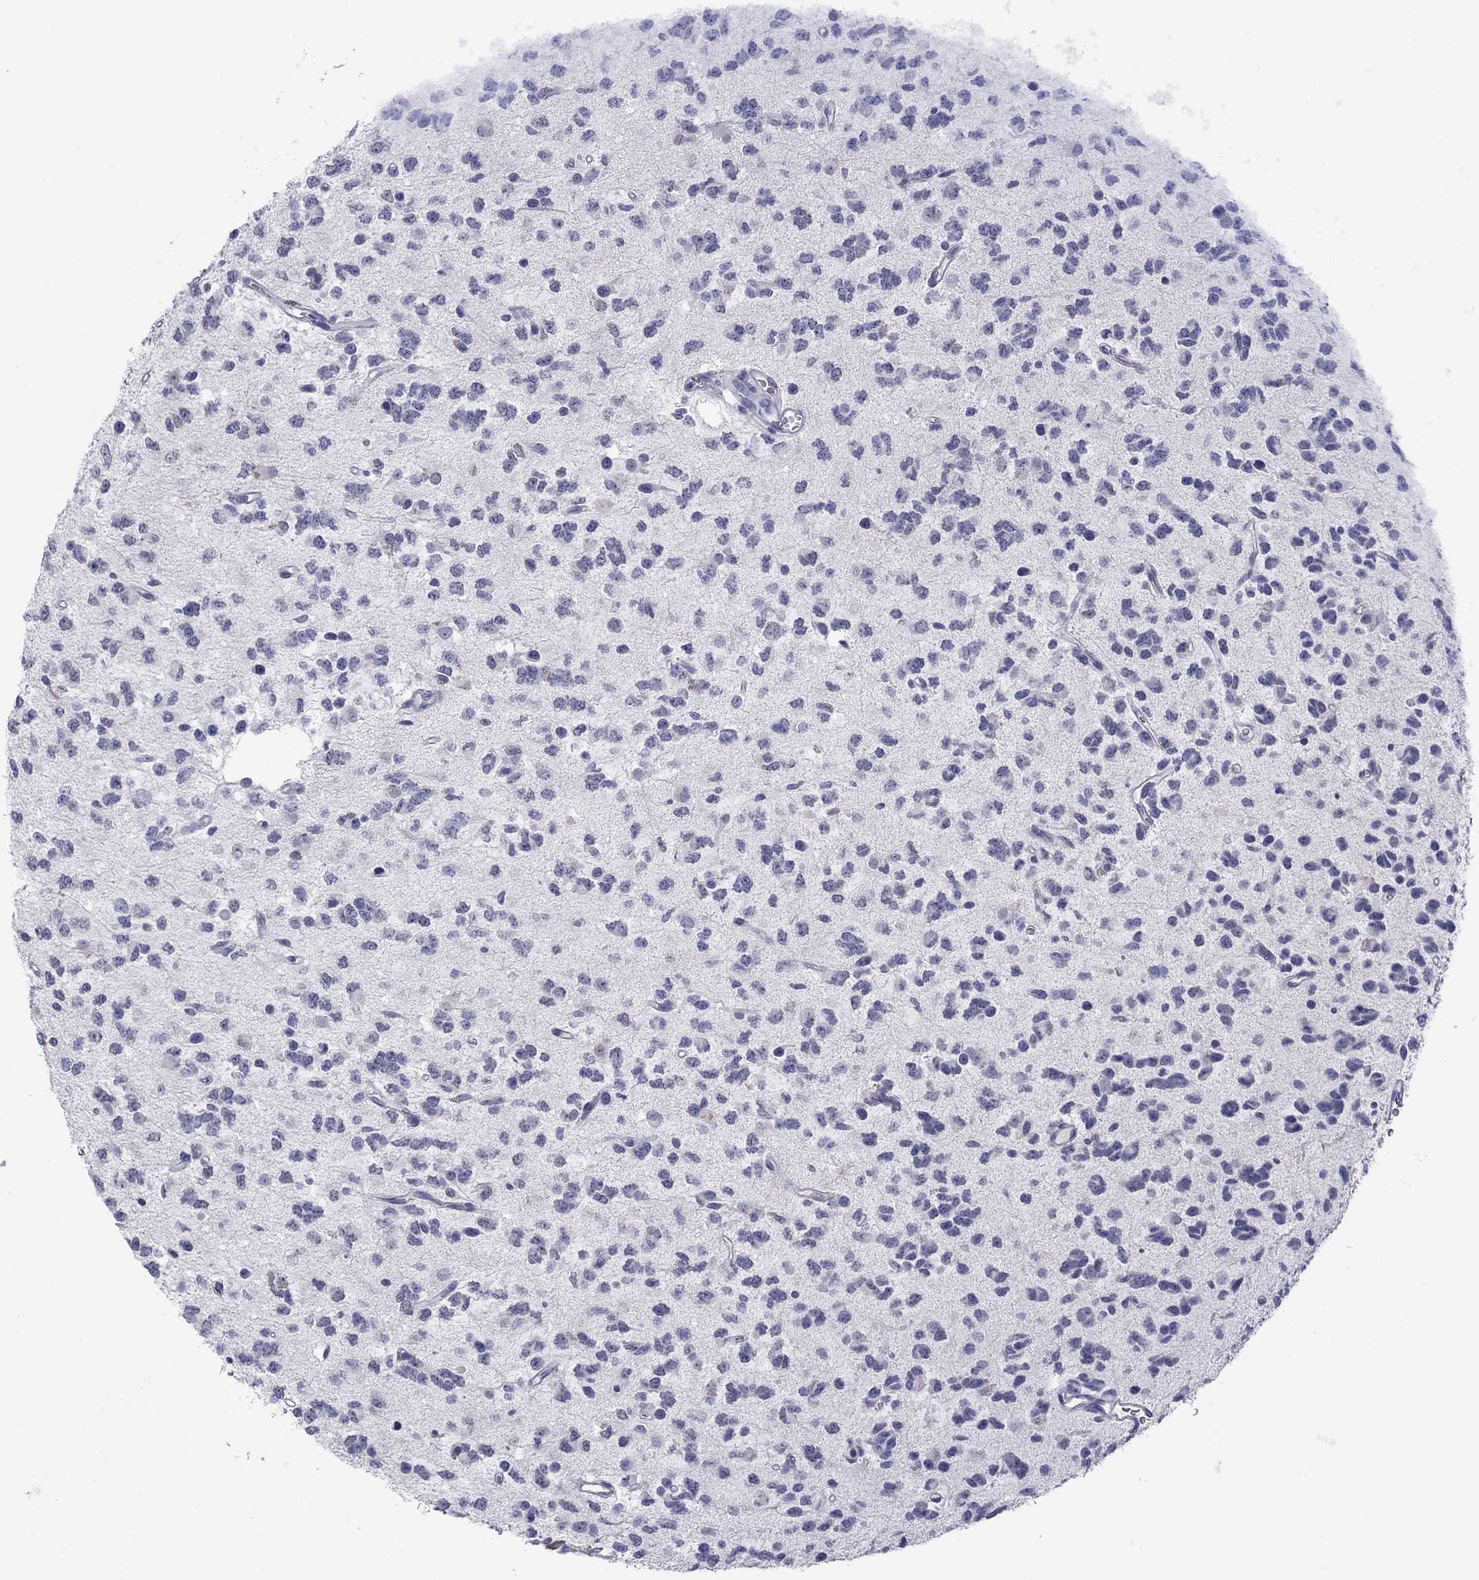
{"staining": {"intensity": "negative", "quantity": "none", "location": "none"}, "tissue": "glioma", "cell_type": "Tumor cells", "image_type": "cancer", "snomed": [{"axis": "morphology", "description": "Glioma, malignant, Low grade"}, {"axis": "topography", "description": "Brain"}], "caption": "This photomicrograph is of malignant low-grade glioma stained with IHC to label a protein in brown with the nuclei are counter-stained blue. There is no expression in tumor cells. (IHC, brightfield microscopy, high magnification).", "gene": "HAO1", "patient": {"sex": "female", "age": 45}}